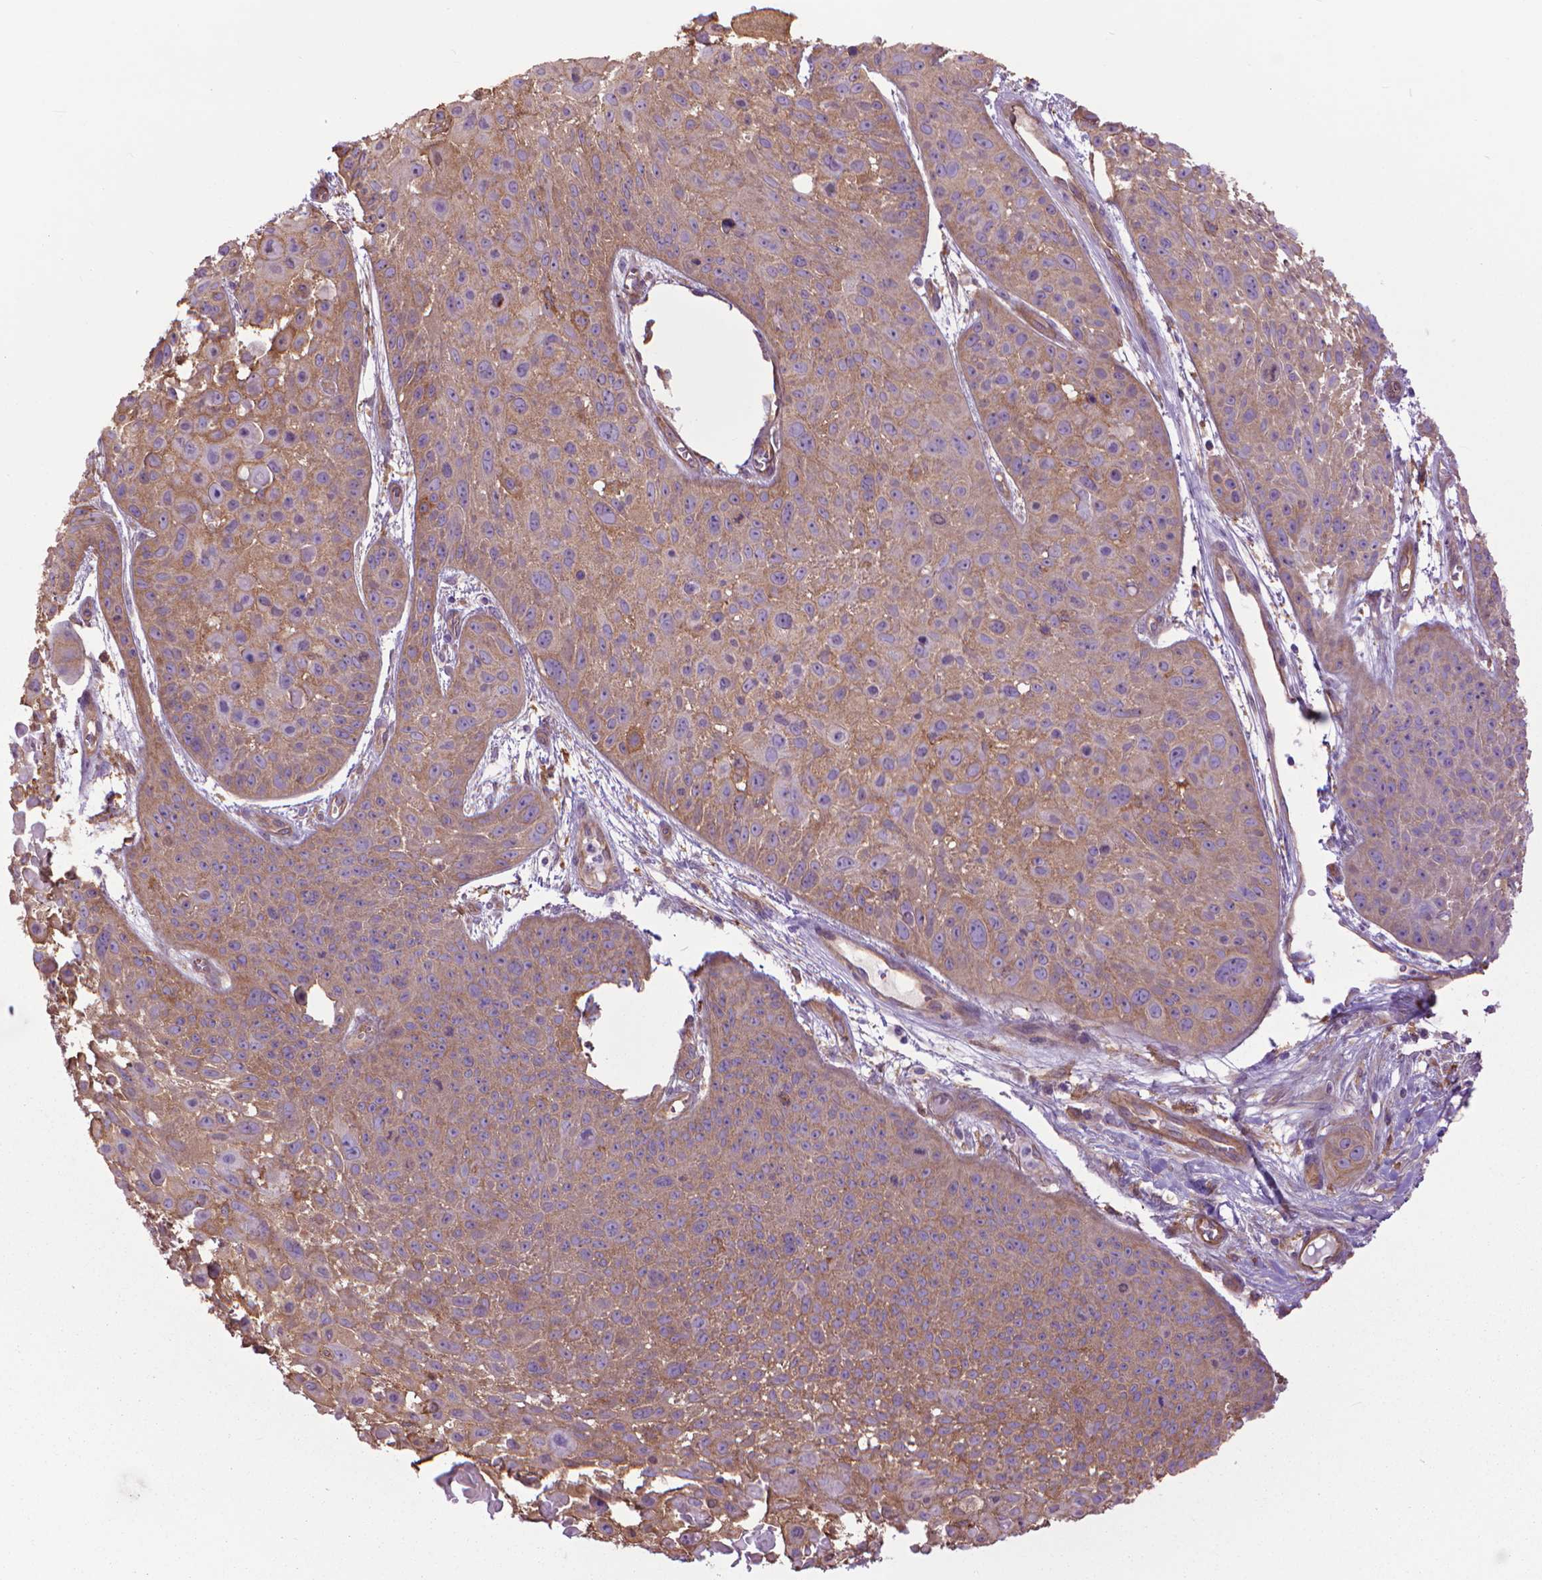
{"staining": {"intensity": "moderate", "quantity": ">75%", "location": "cytoplasmic/membranous"}, "tissue": "skin cancer", "cell_type": "Tumor cells", "image_type": "cancer", "snomed": [{"axis": "morphology", "description": "Squamous cell carcinoma, NOS"}, {"axis": "topography", "description": "Skin"}, {"axis": "topography", "description": "Anal"}], "caption": "Immunohistochemical staining of skin squamous cell carcinoma exhibits moderate cytoplasmic/membranous protein staining in approximately >75% of tumor cells.", "gene": "CORO1B", "patient": {"sex": "female", "age": 75}}